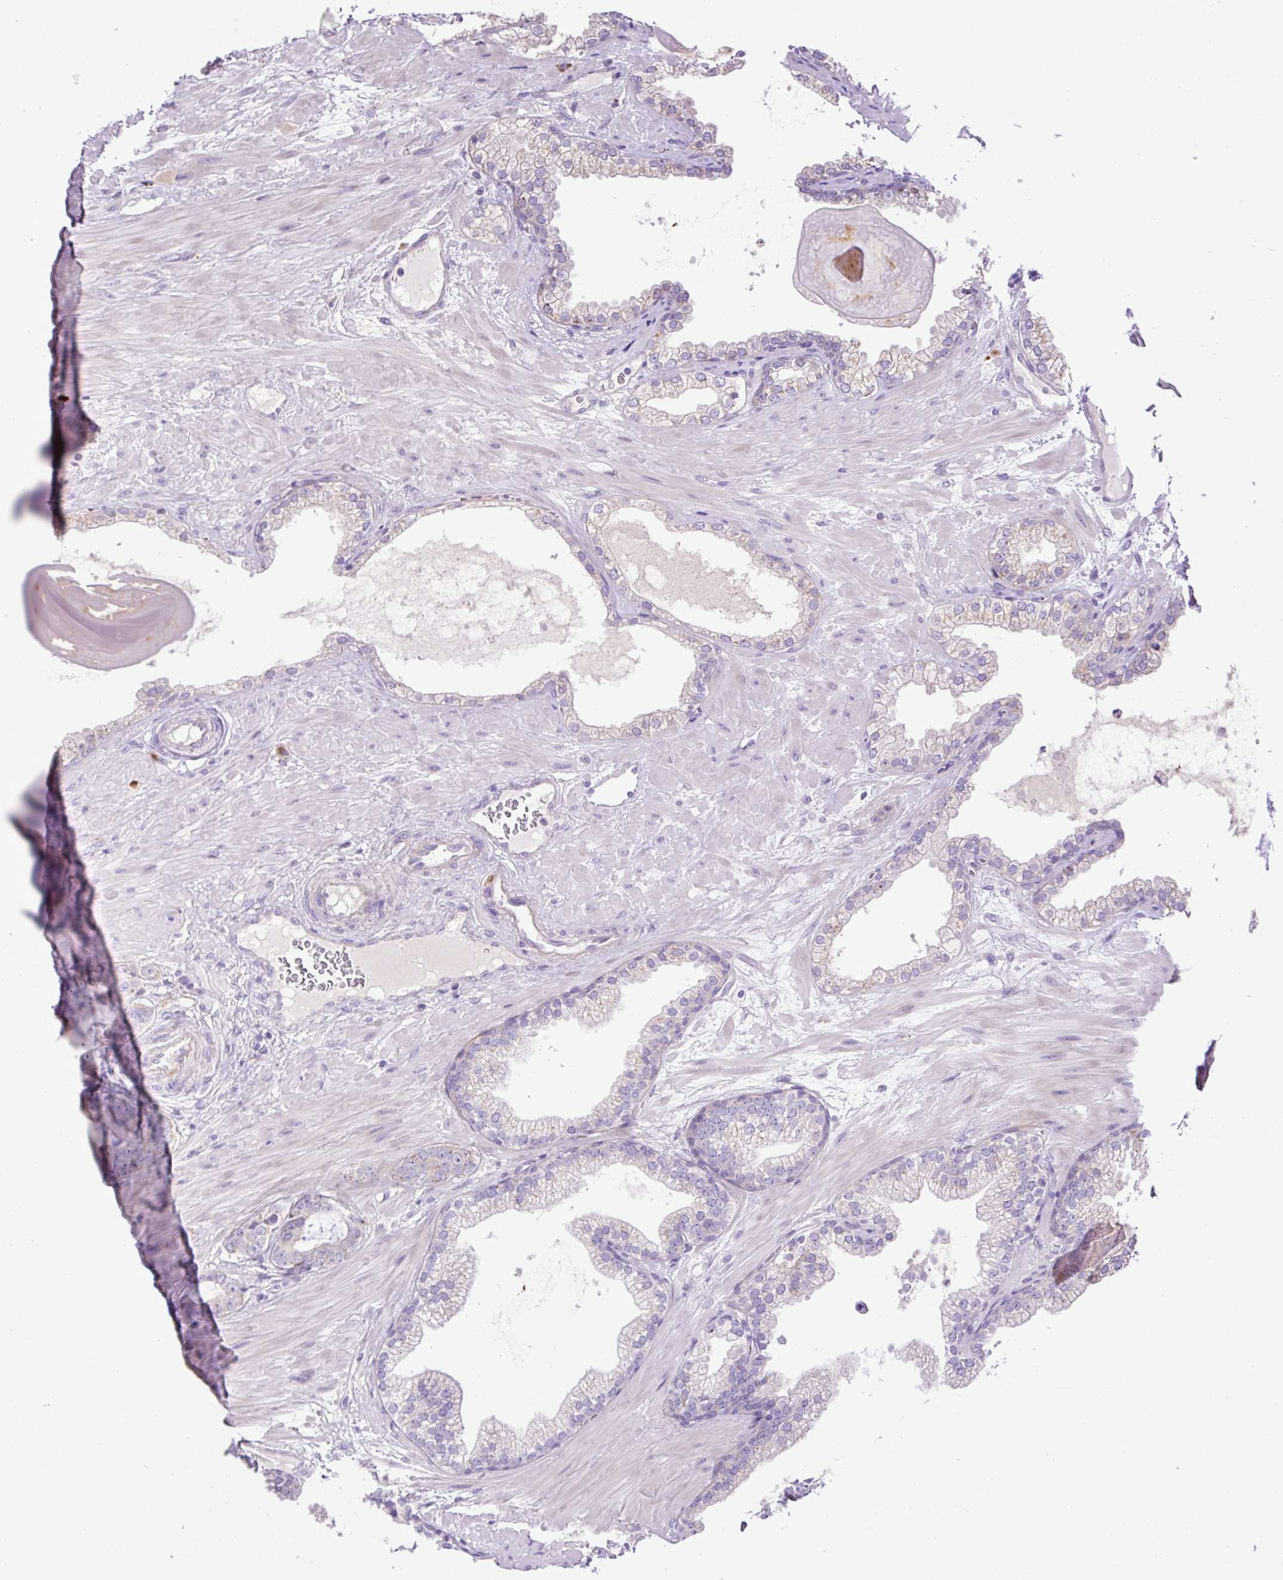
{"staining": {"intensity": "negative", "quantity": "none", "location": "none"}, "tissue": "prostate cancer", "cell_type": "Tumor cells", "image_type": "cancer", "snomed": [{"axis": "morphology", "description": "Adenocarcinoma, Low grade"}, {"axis": "topography", "description": "Prostate"}], "caption": "Photomicrograph shows no significant protein staining in tumor cells of prostate low-grade adenocarcinoma.", "gene": "CFAP47", "patient": {"sex": "male", "age": 61}}